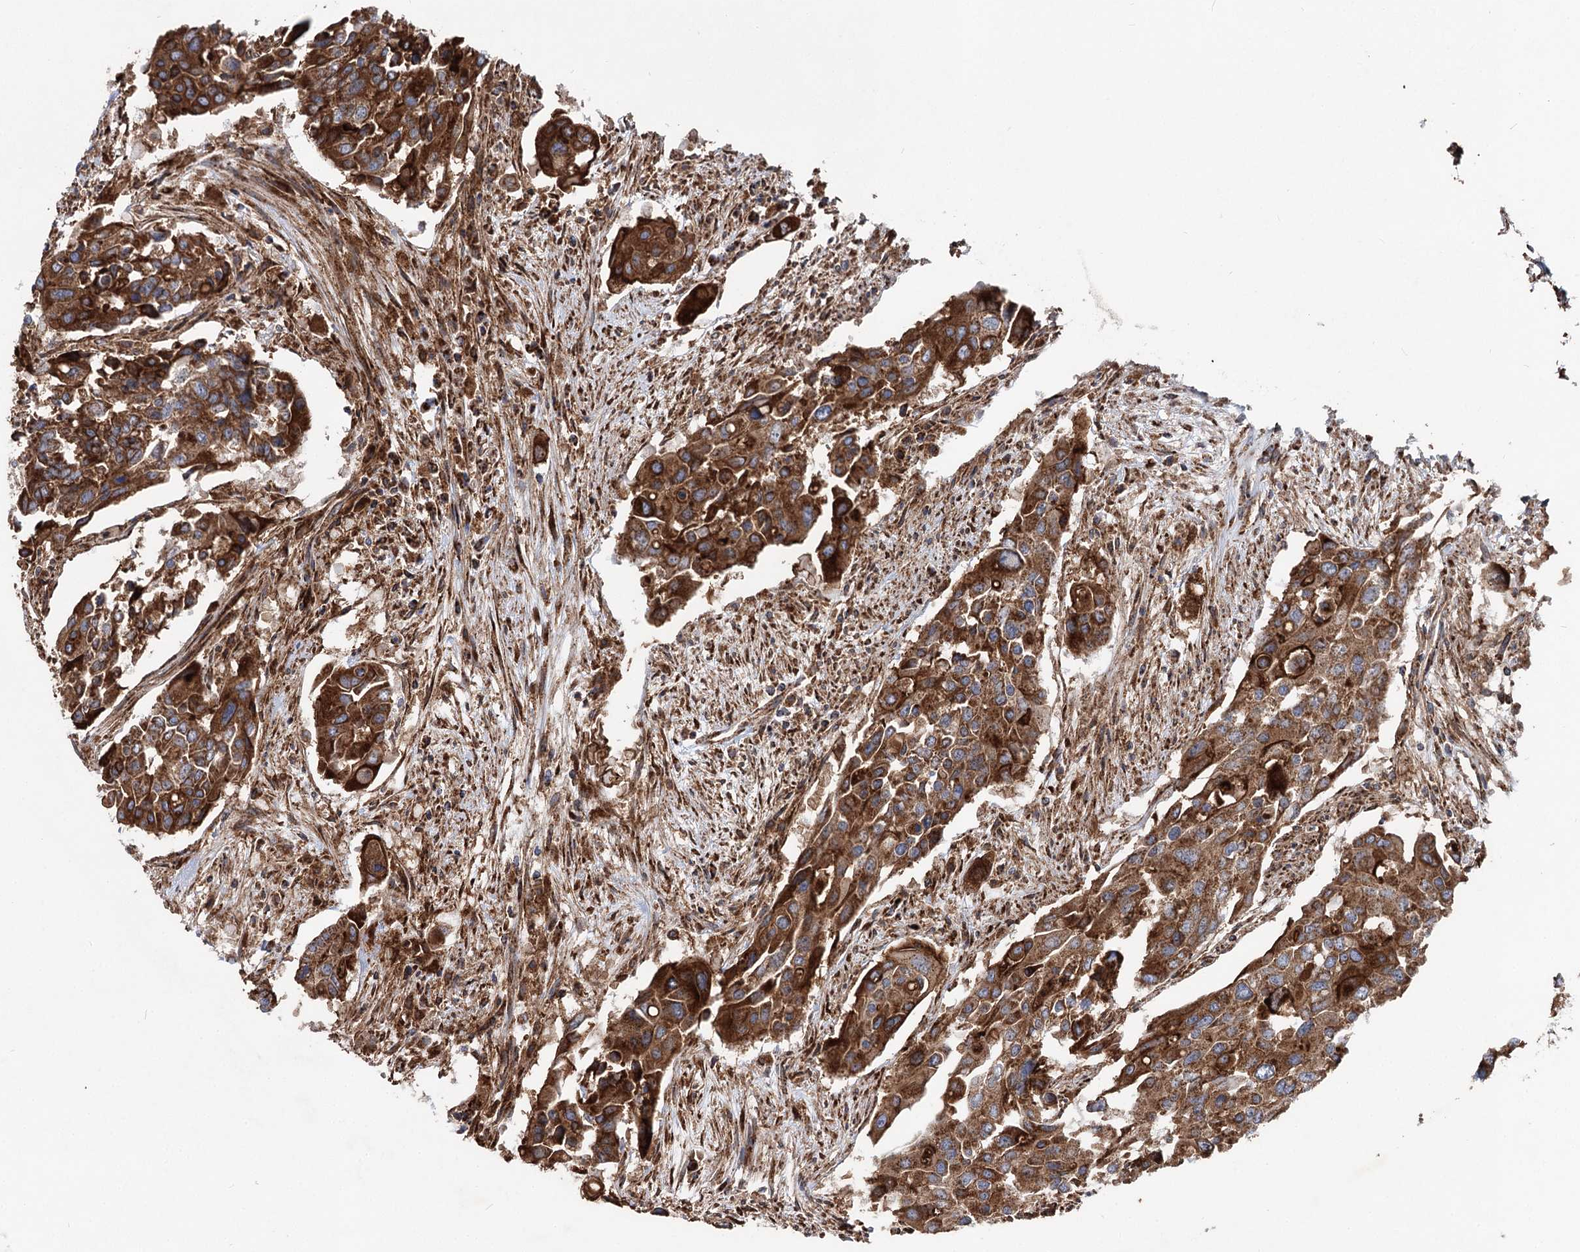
{"staining": {"intensity": "strong", "quantity": "25%-75%", "location": "cytoplasmic/membranous"}, "tissue": "colorectal cancer", "cell_type": "Tumor cells", "image_type": "cancer", "snomed": [{"axis": "morphology", "description": "Adenocarcinoma, NOS"}, {"axis": "topography", "description": "Colon"}], "caption": "Immunohistochemistry (IHC) (DAB (3,3'-diaminobenzidine)) staining of adenocarcinoma (colorectal) exhibits strong cytoplasmic/membranous protein positivity in about 25%-75% of tumor cells. Nuclei are stained in blue.", "gene": "MSANTD2", "patient": {"sex": "male", "age": 77}}